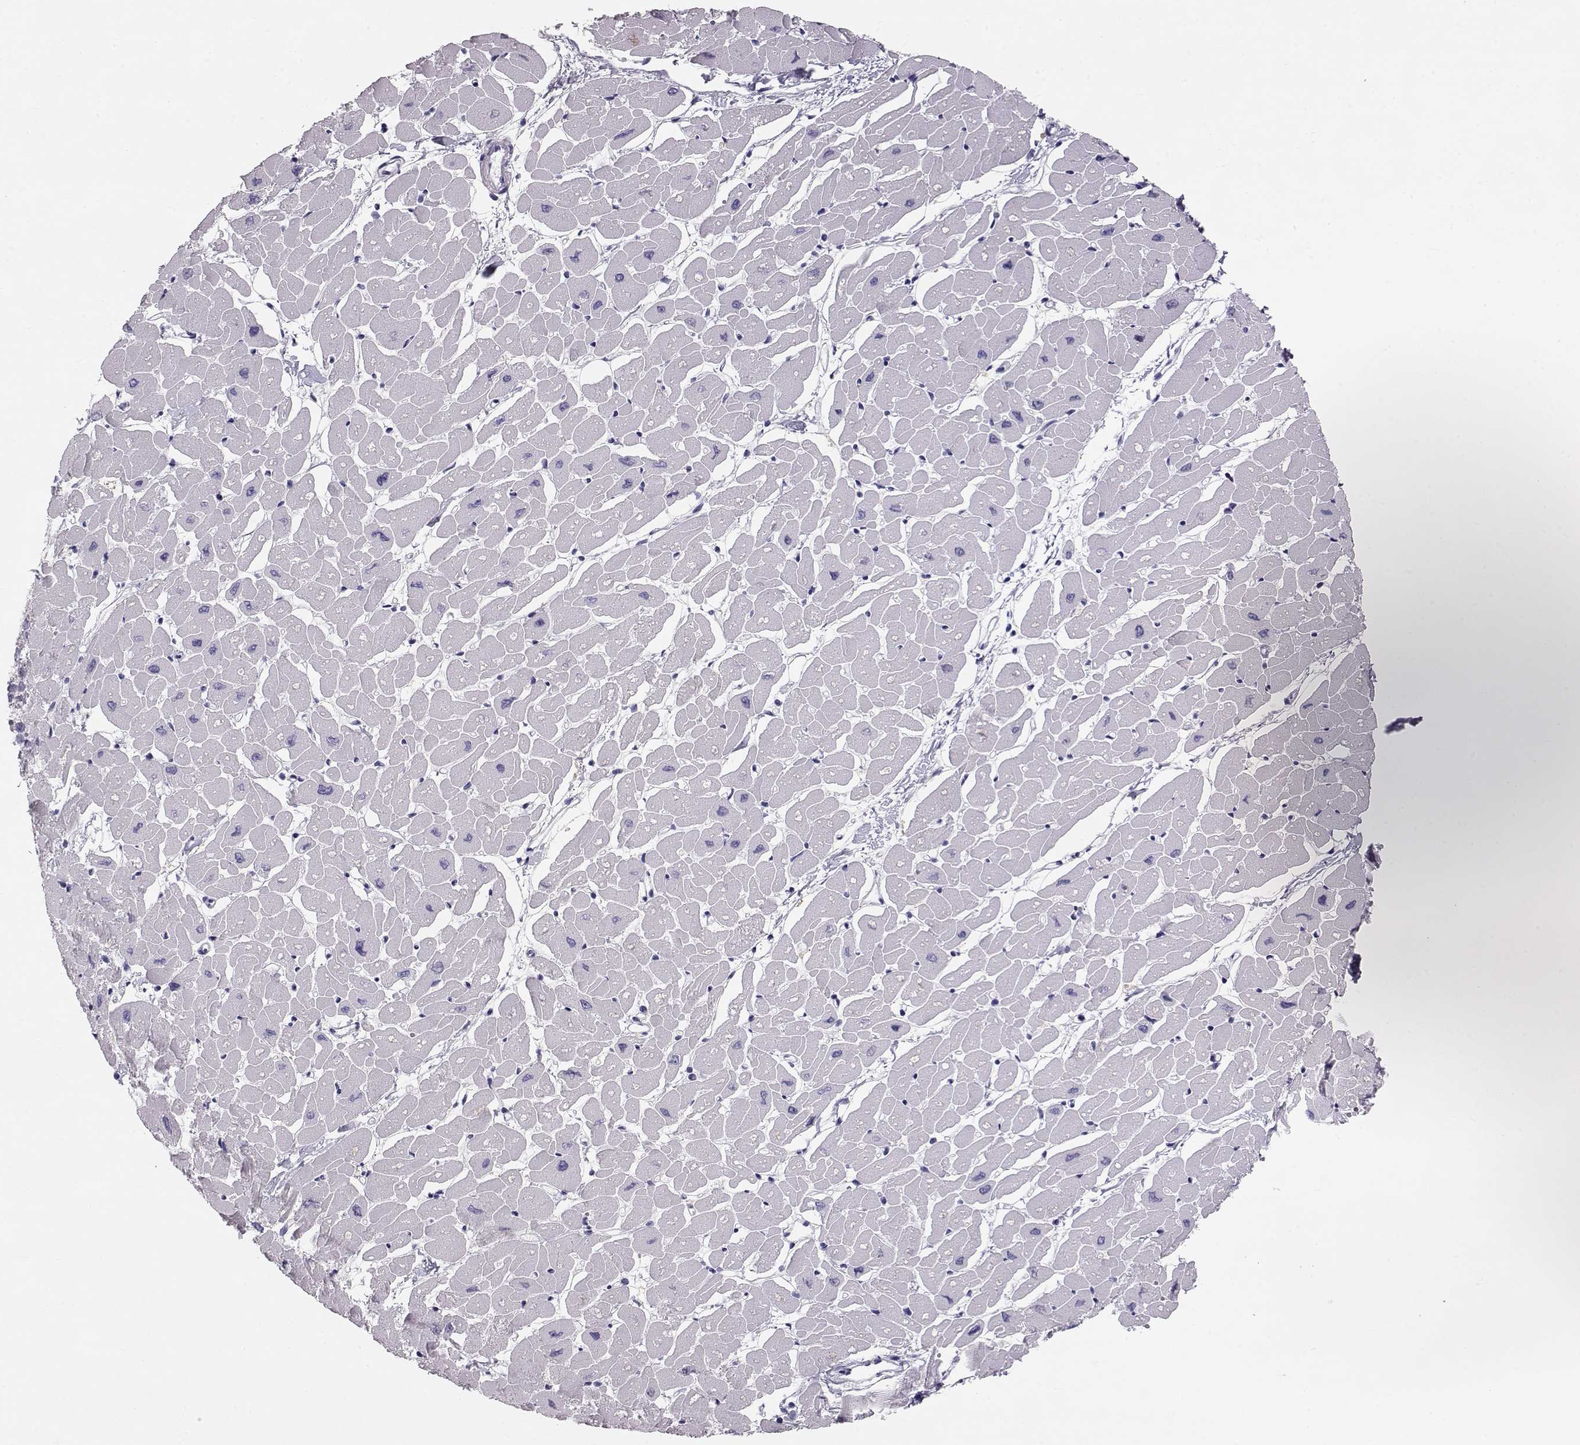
{"staining": {"intensity": "negative", "quantity": "none", "location": "none"}, "tissue": "heart muscle", "cell_type": "Cardiomyocytes", "image_type": "normal", "snomed": [{"axis": "morphology", "description": "Normal tissue, NOS"}, {"axis": "topography", "description": "Heart"}], "caption": "An IHC image of benign heart muscle is shown. There is no staining in cardiomyocytes of heart muscle.", "gene": "RD3", "patient": {"sex": "male", "age": 57}}